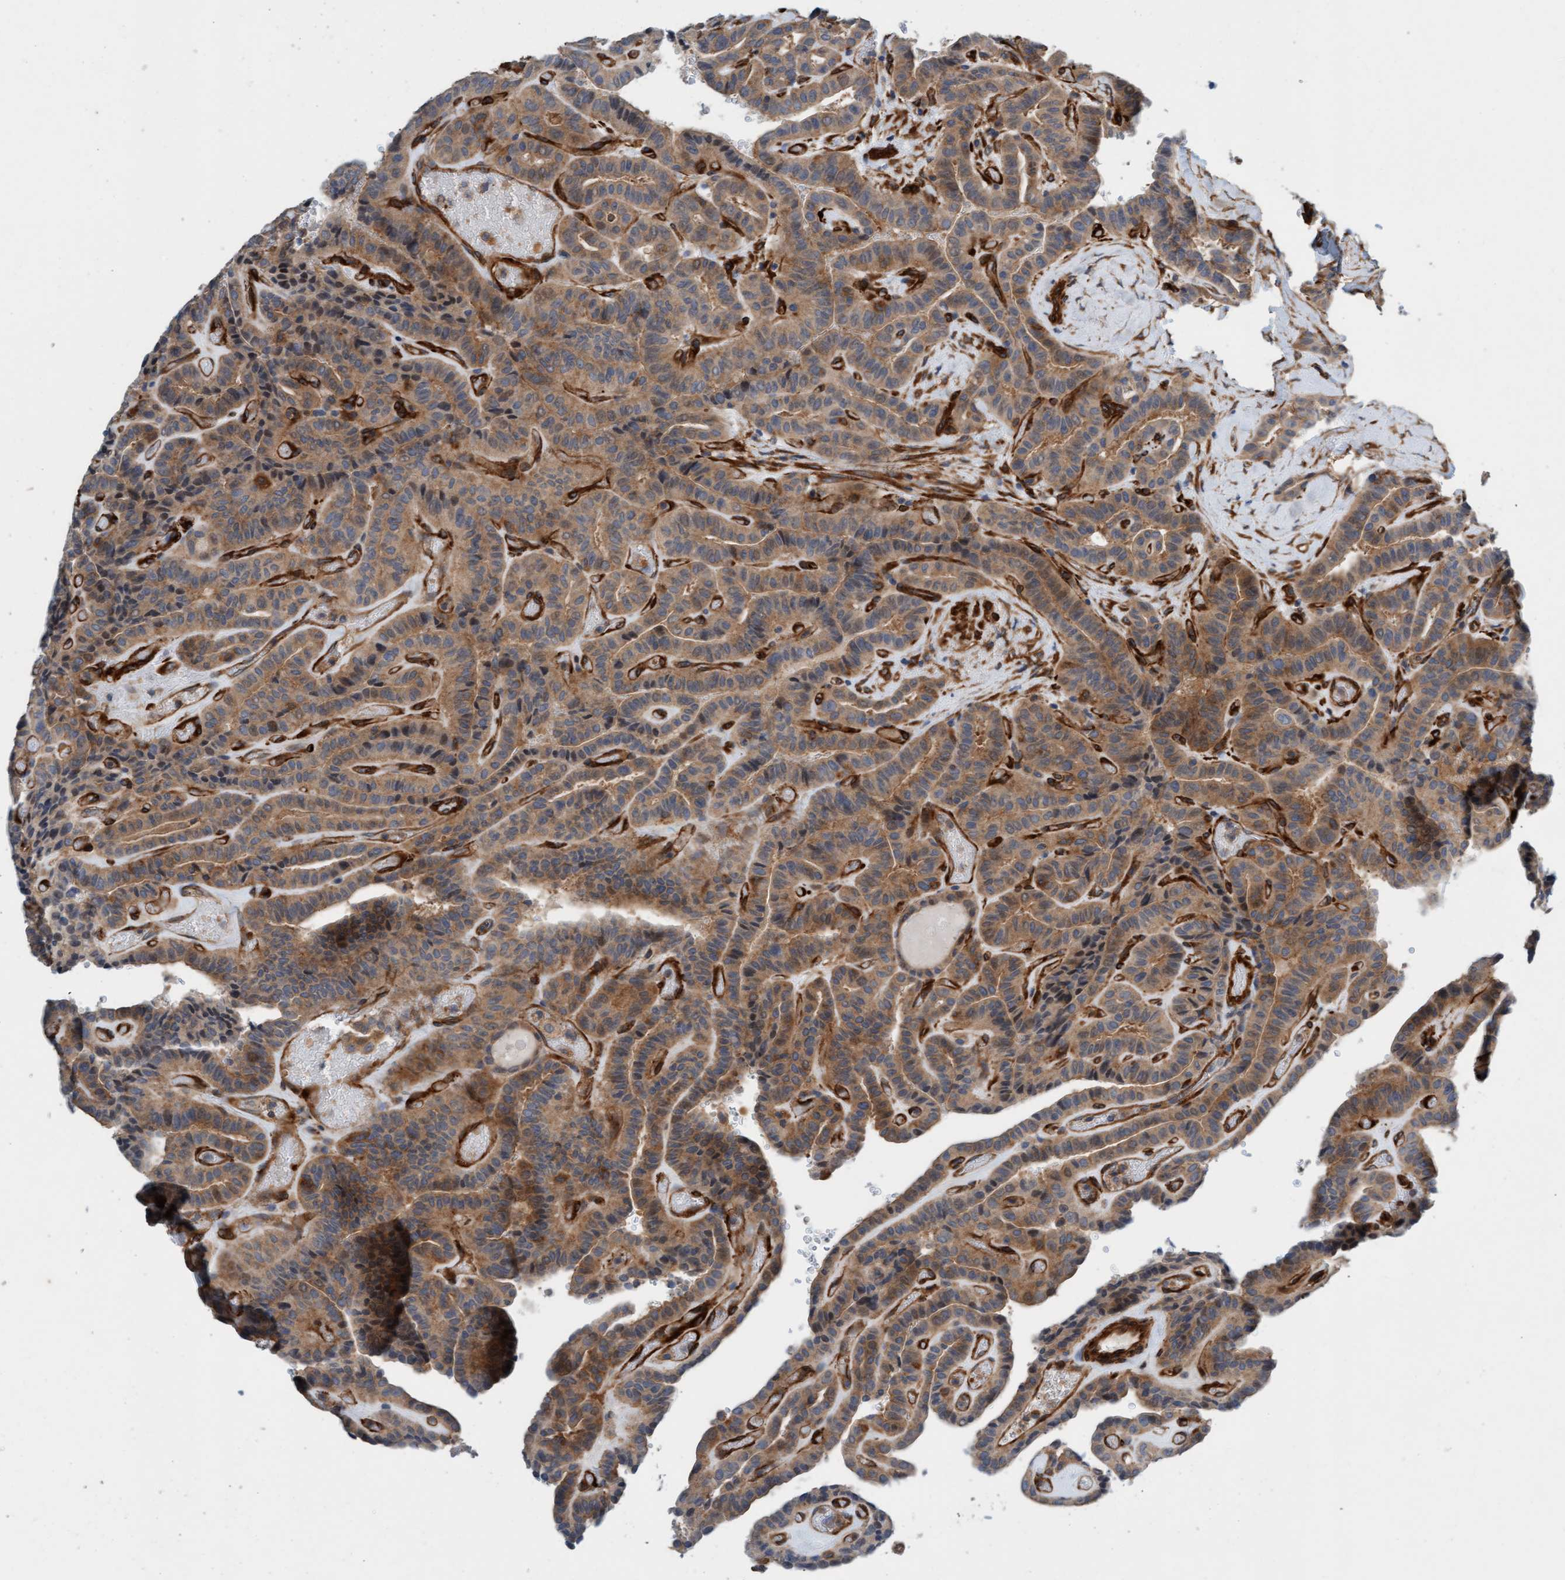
{"staining": {"intensity": "moderate", "quantity": ">75%", "location": "cytoplasmic/membranous"}, "tissue": "thyroid cancer", "cell_type": "Tumor cells", "image_type": "cancer", "snomed": [{"axis": "morphology", "description": "Papillary adenocarcinoma, NOS"}, {"axis": "topography", "description": "Thyroid gland"}], "caption": "A photomicrograph of human papillary adenocarcinoma (thyroid) stained for a protein reveals moderate cytoplasmic/membranous brown staining in tumor cells.", "gene": "FMNL3", "patient": {"sex": "male", "age": 77}}